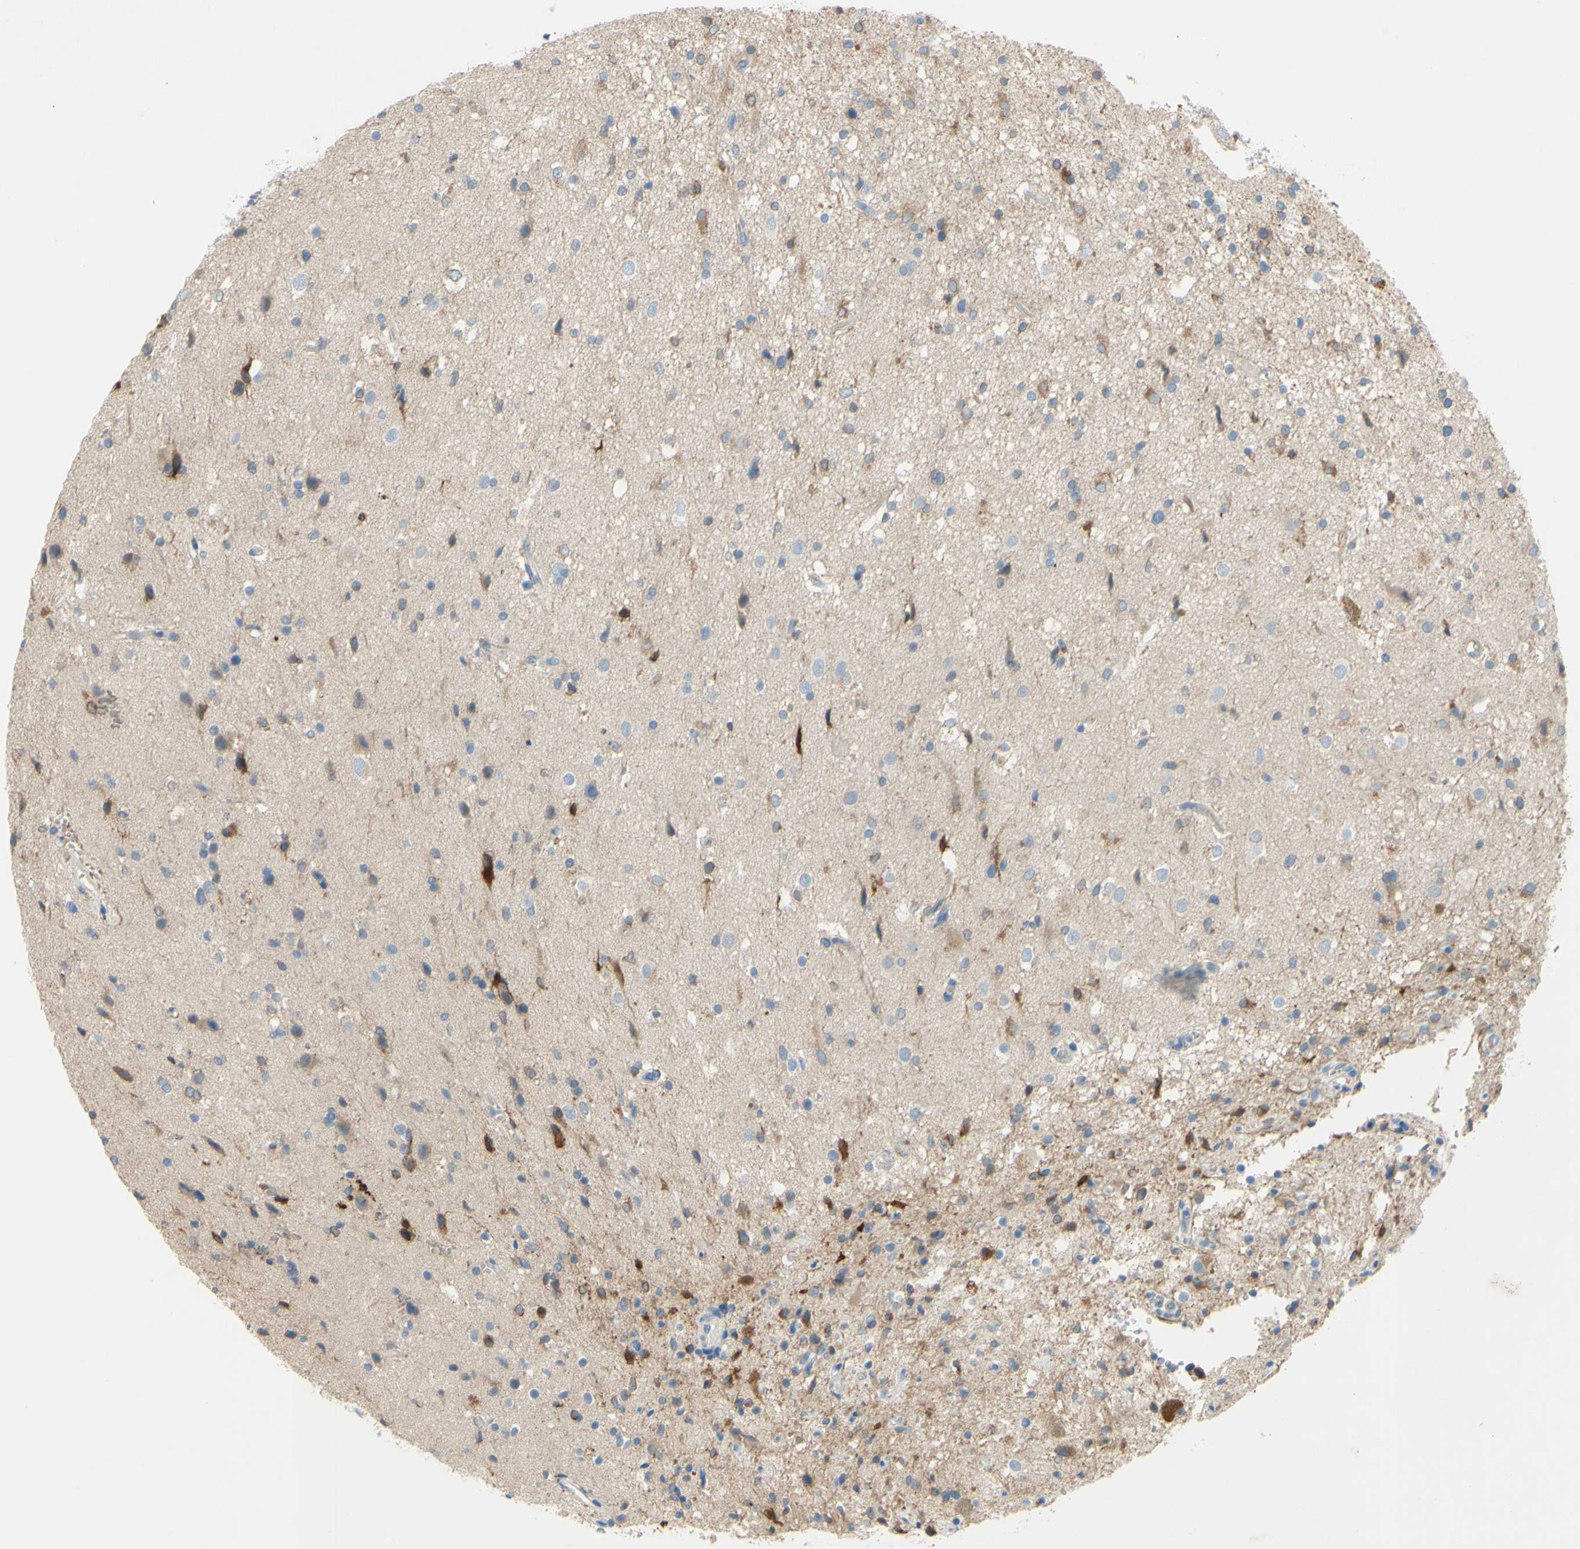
{"staining": {"intensity": "weak", "quantity": "<25%", "location": "cytoplasmic/membranous"}, "tissue": "glioma", "cell_type": "Tumor cells", "image_type": "cancer", "snomed": [{"axis": "morphology", "description": "Glioma, malignant, High grade"}, {"axis": "topography", "description": "Brain"}], "caption": "This is an immunohistochemistry (IHC) micrograph of human glioma. There is no positivity in tumor cells.", "gene": "FDFT1", "patient": {"sex": "male", "age": 33}}